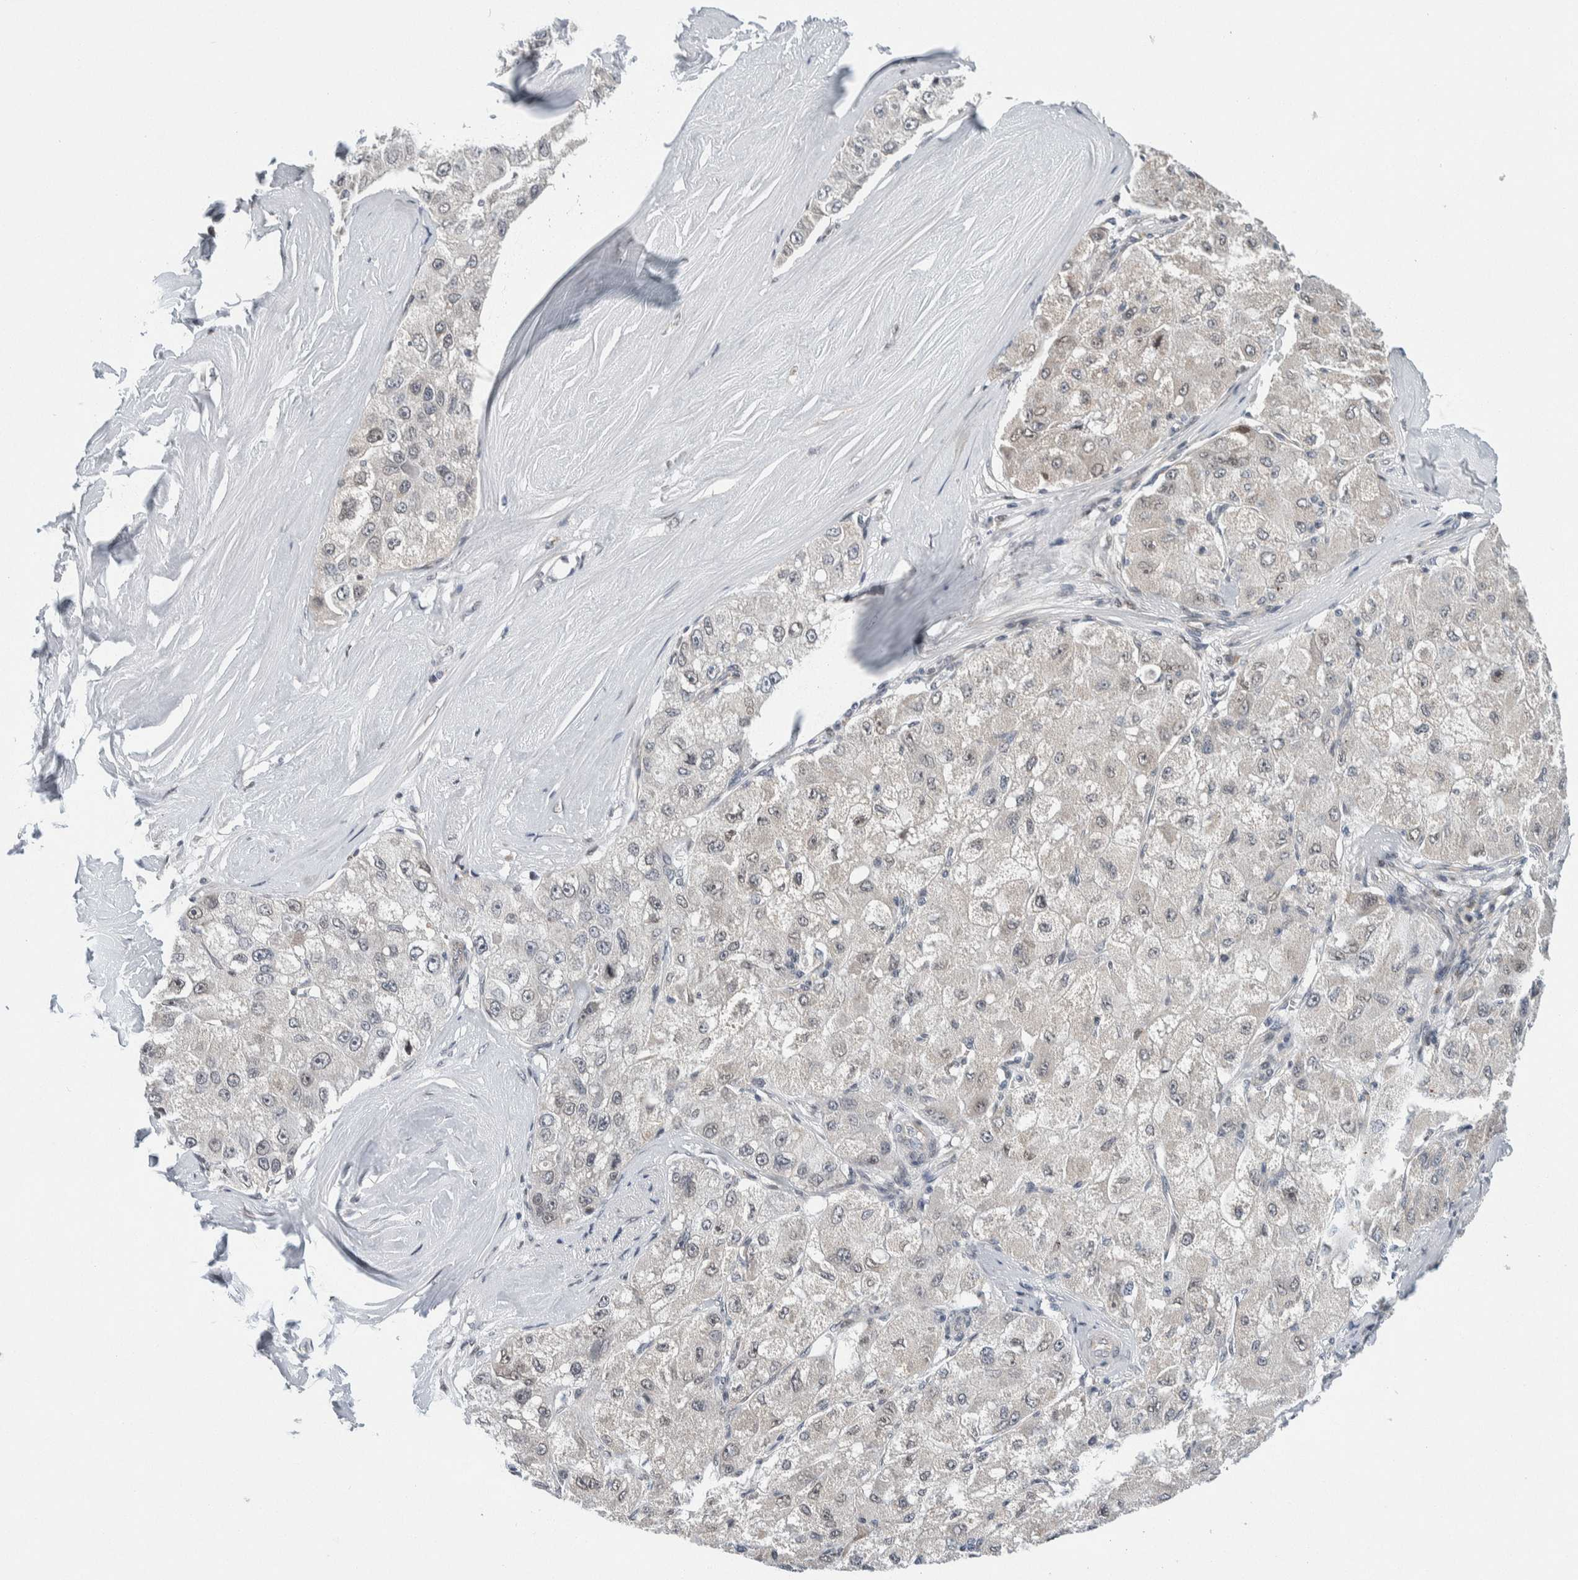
{"staining": {"intensity": "weak", "quantity": ">75%", "location": "nuclear"}, "tissue": "liver cancer", "cell_type": "Tumor cells", "image_type": "cancer", "snomed": [{"axis": "morphology", "description": "Carcinoma, Hepatocellular, NOS"}, {"axis": "topography", "description": "Liver"}], "caption": "A brown stain labels weak nuclear expression of a protein in human liver hepatocellular carcinoma tumor cells. (Stains: DAB in brown, nuclei in blue, Microscopy: brightfield microscopy at high magnification).", "gene": "NEUROD1", "patient": {"sex": "male", "age": 80}}